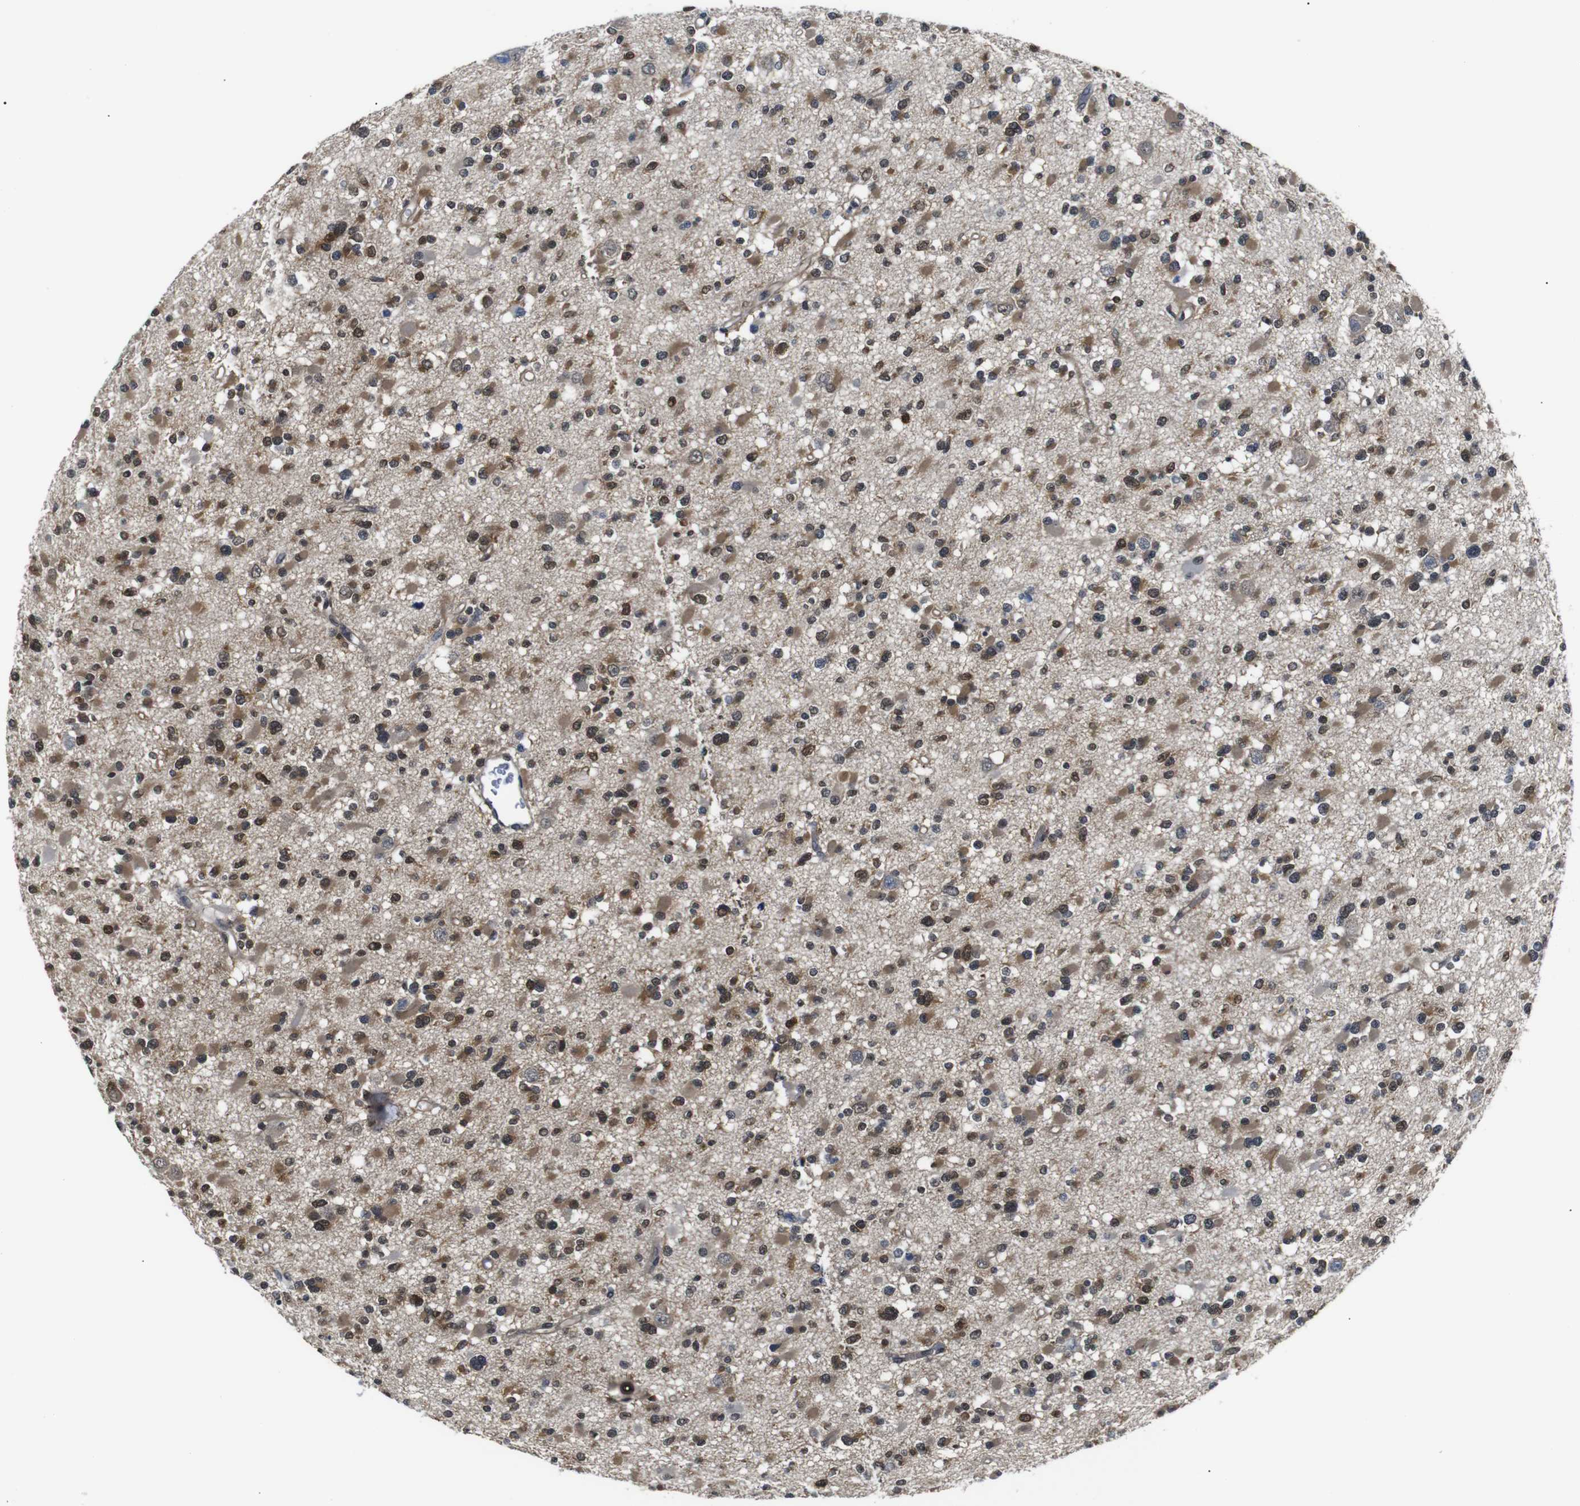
{"staining": {"intensity": "moderate", "quantity": ">75%", "location": "cytoplasmic/membranous,nuclear"}, "tissue": "glioma", "cell_type": "Tumor cells", "image_type": "cancer", "snomed": [{"axis": "morphology", "description": "Glioma, malignant, Low grade"}, {"axis": "topography", "description": "Brain"}], "caption": "Glioma stained for a protein exhibits moderate cytoplasmic/membranous and nuclear positivity in tumor cells. (Stains: DAB (3,3'-diaminobenzidine) in brown, nuclei in blue, Microscopy: brightfield microscopy at high magnification).", "gene": "UBXN1", "patient": {"sex": "female", "age": 22}}